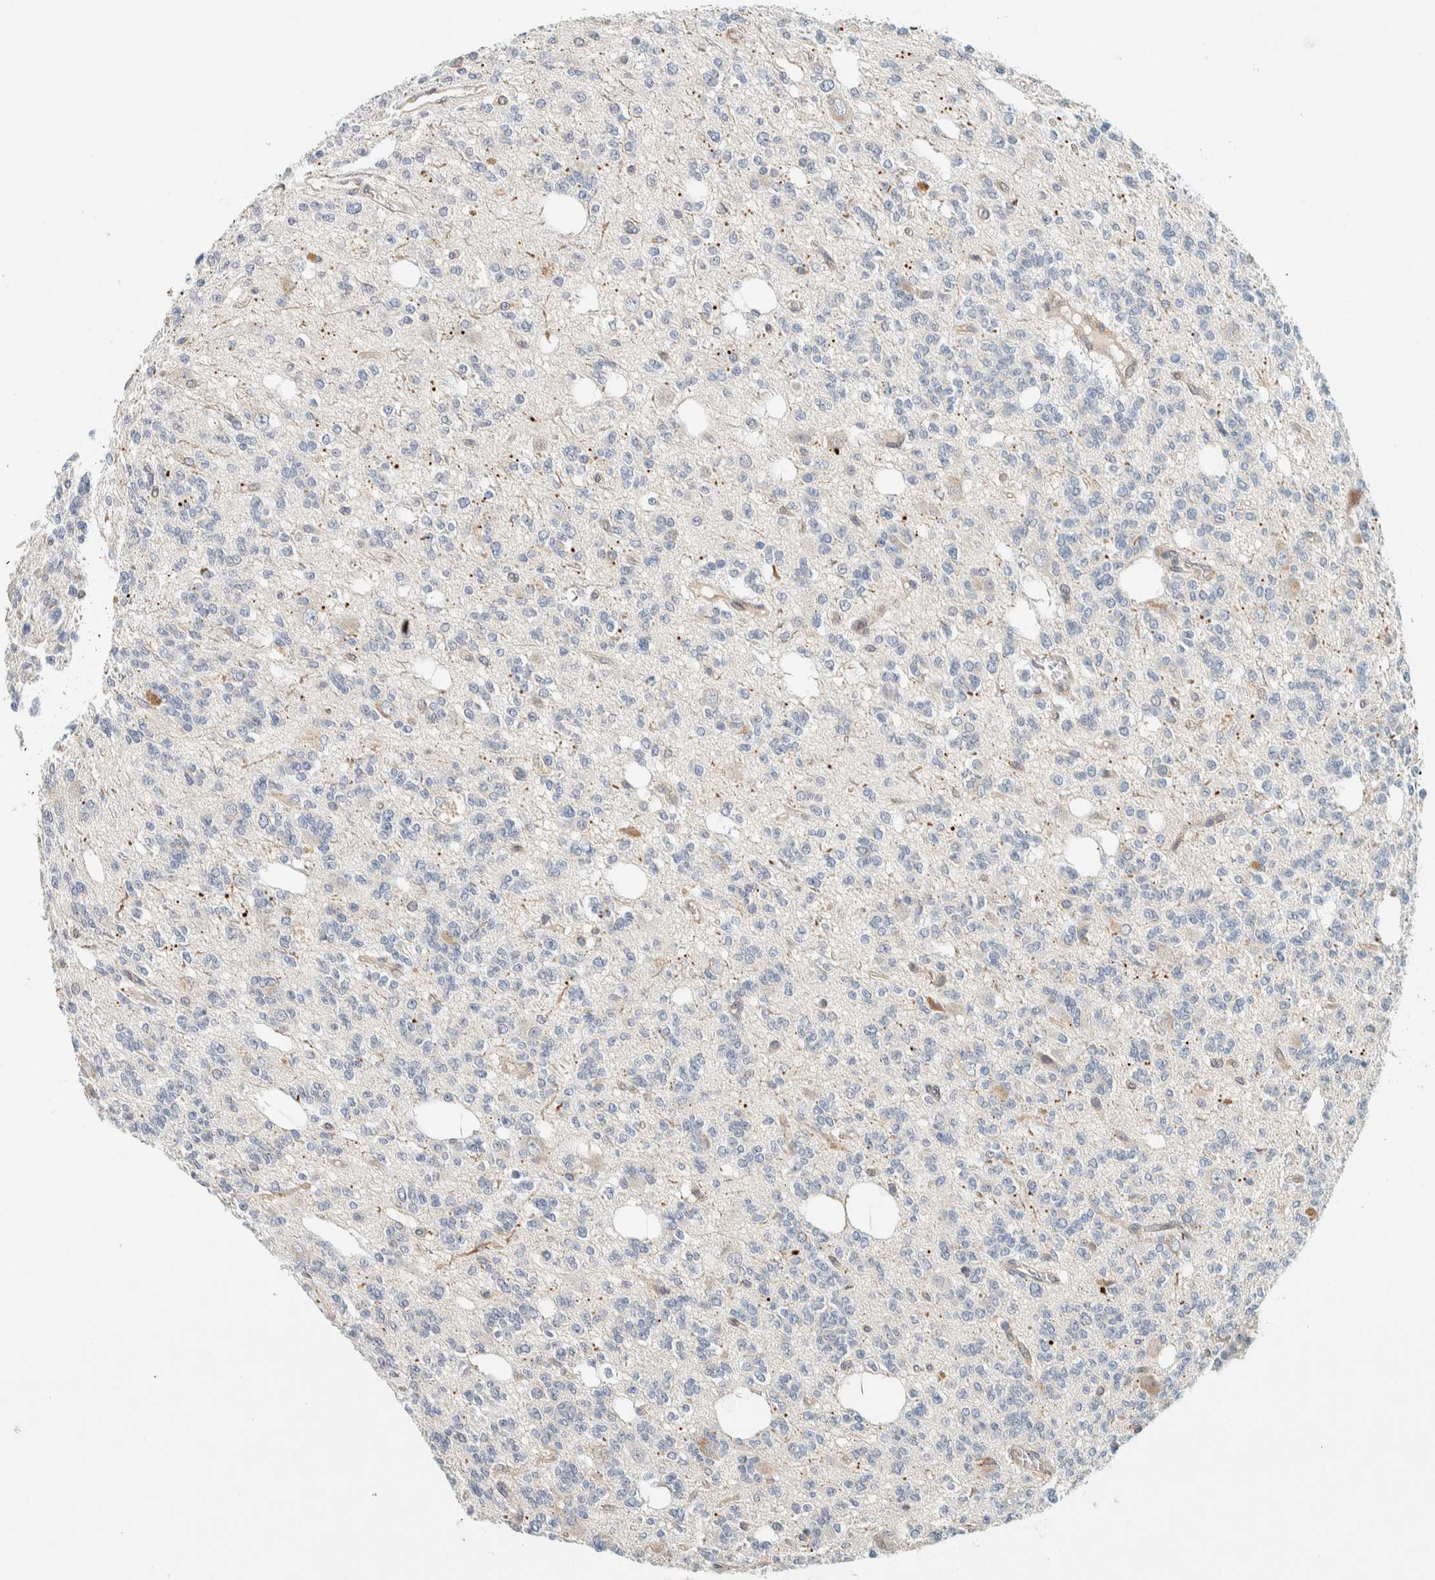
{"staining": {"intensity": "negative", "quantity": "none", "location": "none"}, "tissue": "glioma", "cell_type": "Tumor cells", "image_type": "cancer", "snomed": [{"axis": "morphology", "description": "Glioma, malignant, Low grade"}, {"axis": "topography", "description": "Brain"}], "caption": "Tumor cells show no significant expression in malignant low-grade glioma.", "gene": "SUMF2", "patient": {"sex": "male", "age": 38}}